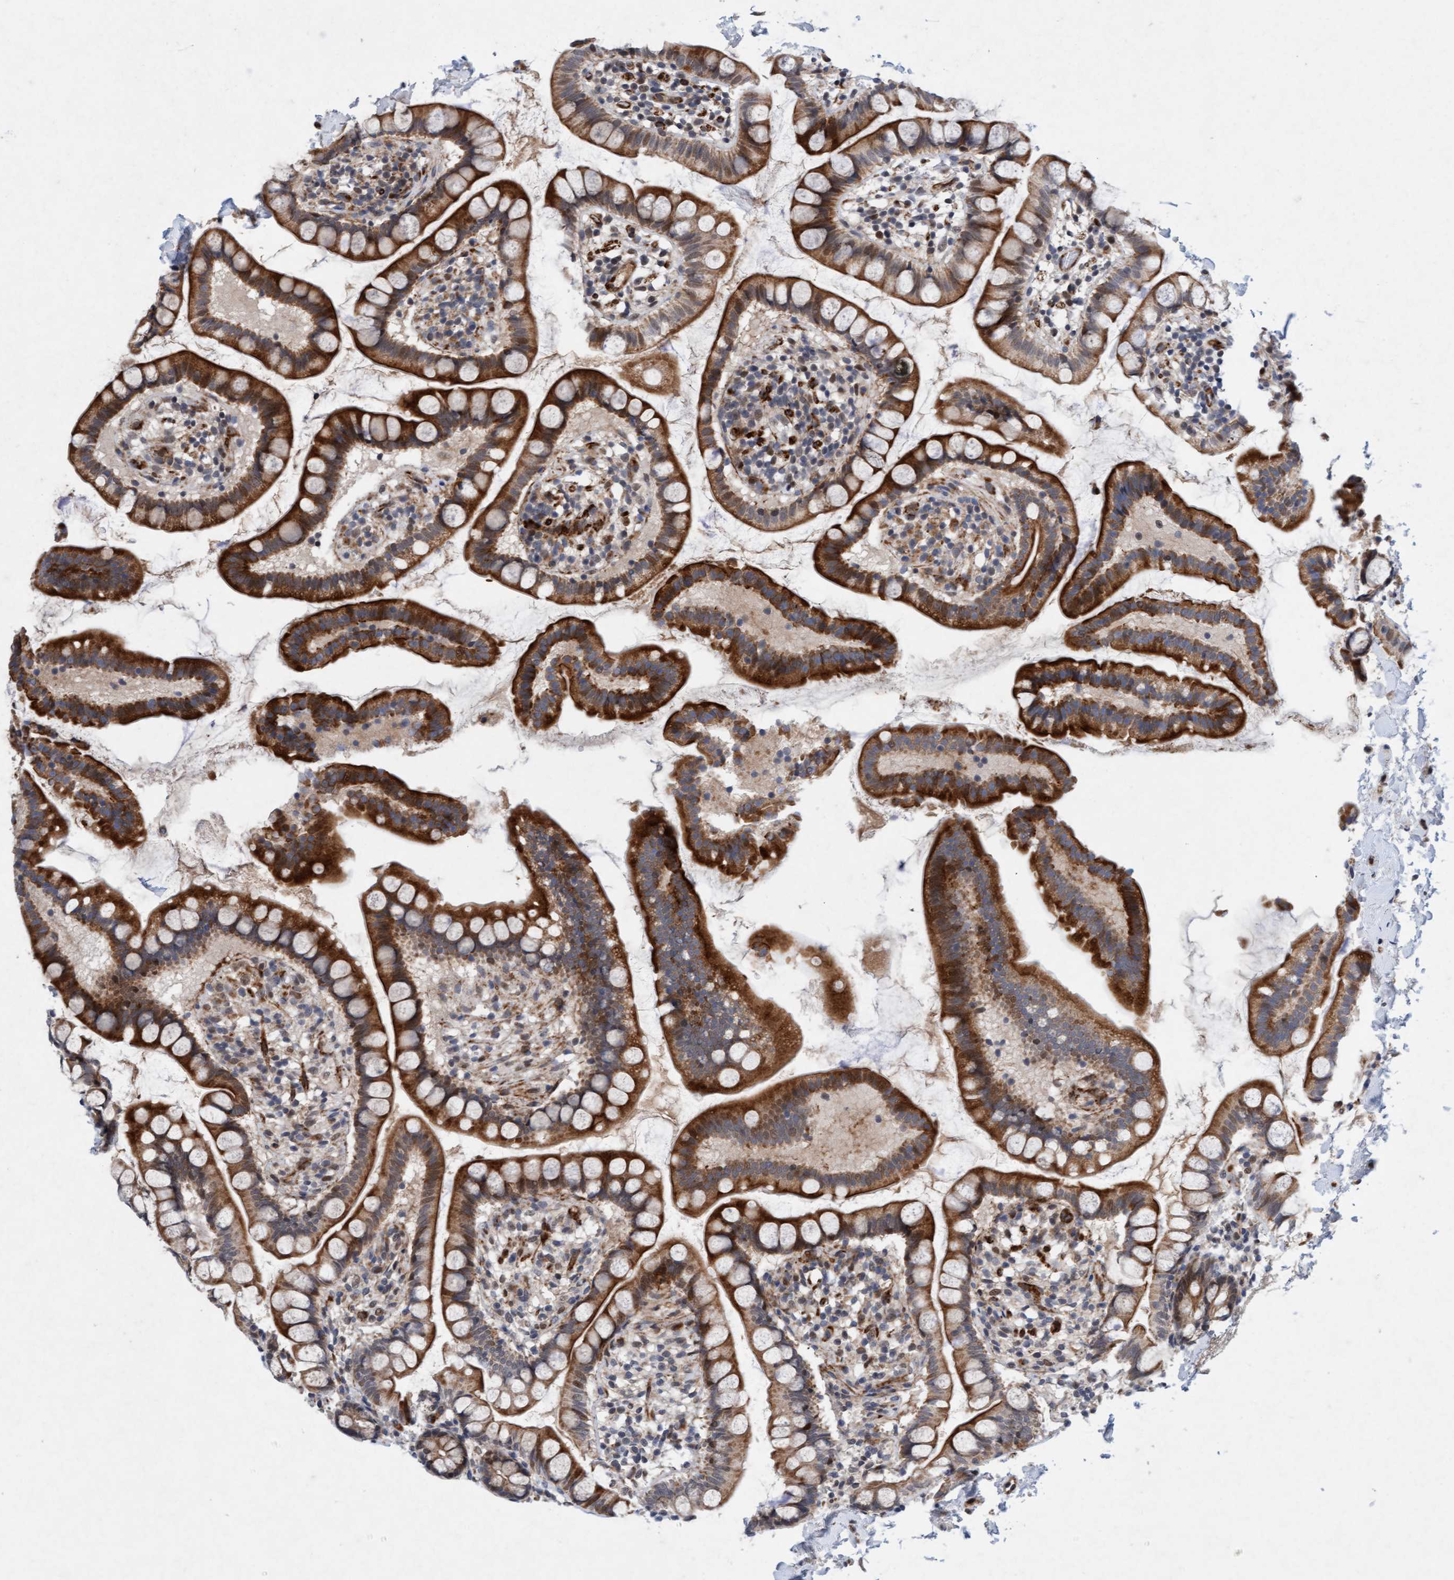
{"staining": {"intensity": "strong", "quantity": ">75%", "location": "cytoplasmic/membranous"}, "tissue": "small intestine", "cell_type": "Glandular cells", "image_type": "normal", "snomed": [{"axis": "morphology", "description": "Normal tissue, NOS"}, {"axis": "topography", "description": "Small intestine"}], "caption": "Protein analysis of normal small intestine shows strong cytoplasmic/membranous positivity in approximately >75% of glandular cells. The staining was performed using DAB, with brown indicating positive protein expression. Nuclei are stained blue with hematoxylin.", "gene": "TMEM70", "patient": {"sex": "female", "age": 84}}